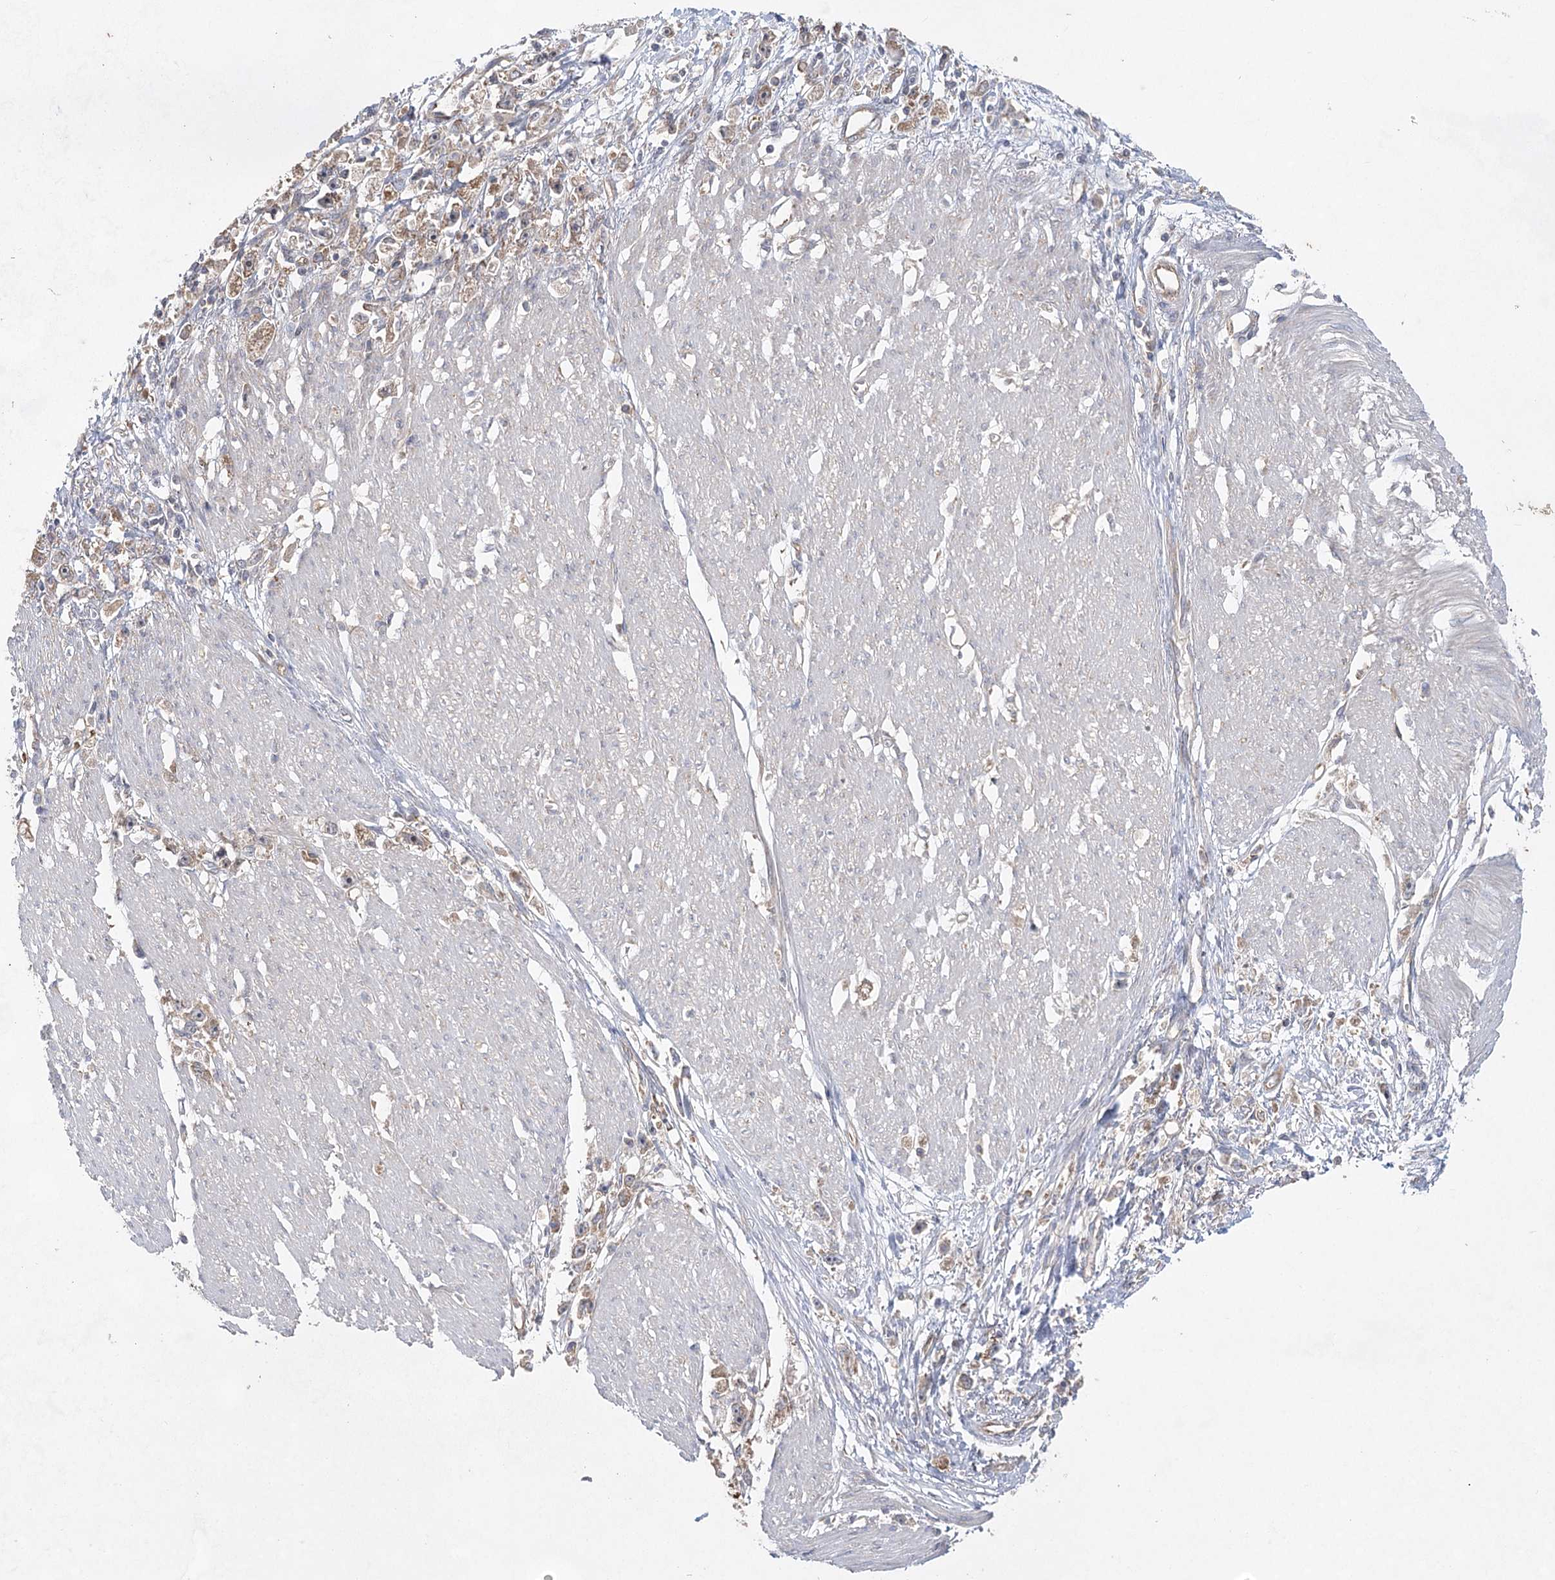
{"staining": {"intensity": "moderate", "quantity": ">75%", "location": "cytoplasmic/membranous"}, "tissue": "stomach cancer", "cell_type": "Tumor cells", "image_type": "cancer", "snomed": [{"axis": "morphology", "description": "Adenocarcinoma, NOS"}, {"axis": "topography", "description": "Stomach"}], "caption": "Immunohistochemical staining of stomach cancer exhibits moderate cytoplasmic/membranous protein positivity in about >75% of tumor cells.", "gene": "EIF3A", "patient": {"sex": "female", "age": 59}}